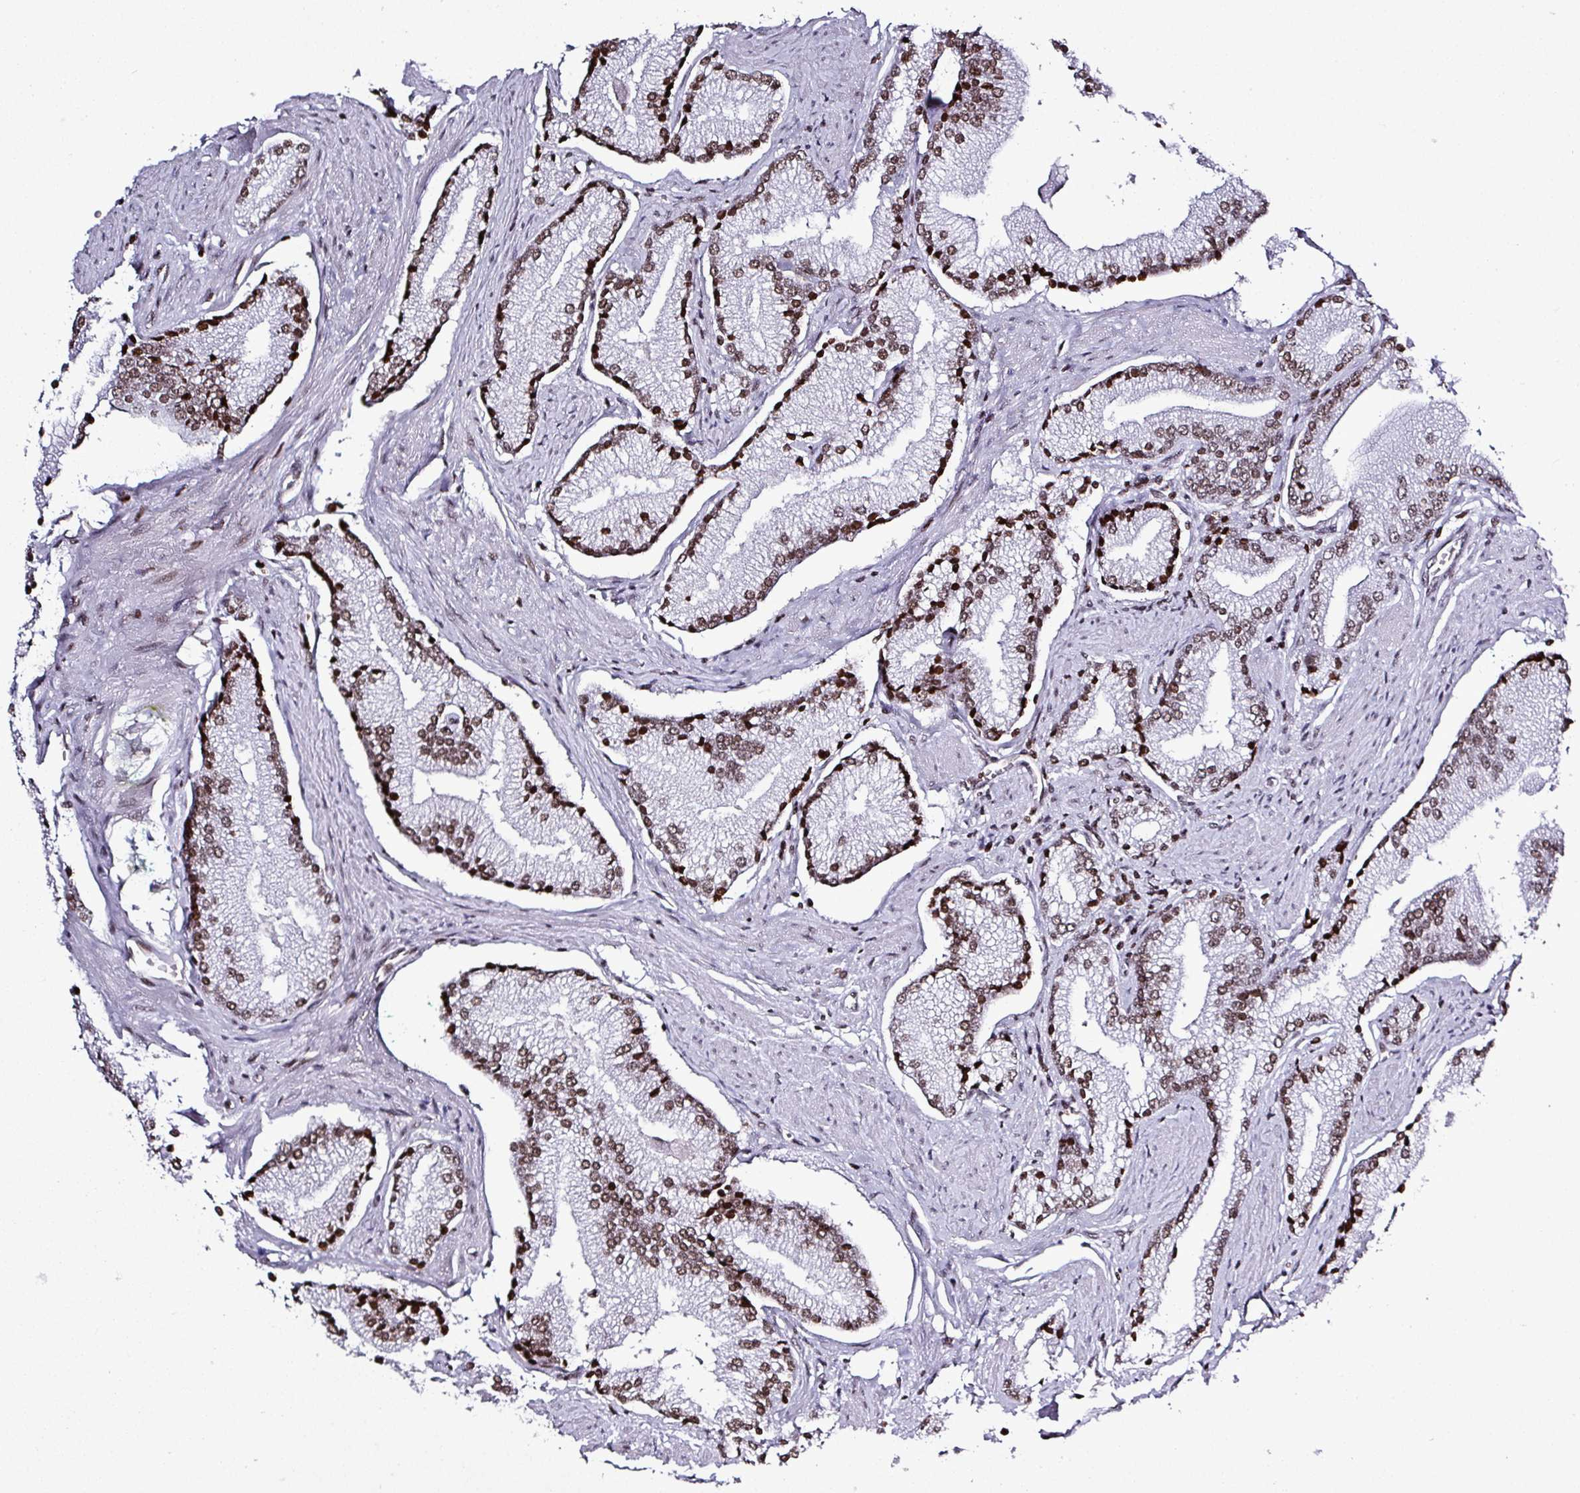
{"staining": {"intensity": "moderate", "quantity": "25%-75%", "location": "nuclear"}, "tissue": "prostate cancer", "cell_type": "Tumor cells", "image_type": "cancer", "snomed": [{"axis": "morphology", "description": "Adenocarcinoma, High grade"}, {"axis": "topography", "description": "Prostate"}], "caption": "Approximately 25%-75% of tumor cells in human prostate cancer show moderate nuclear protein staining as visualized by brown immunohistochemical staining.", "gene": "RASL11A", "patient": {"sex": "male", "age": 67}}